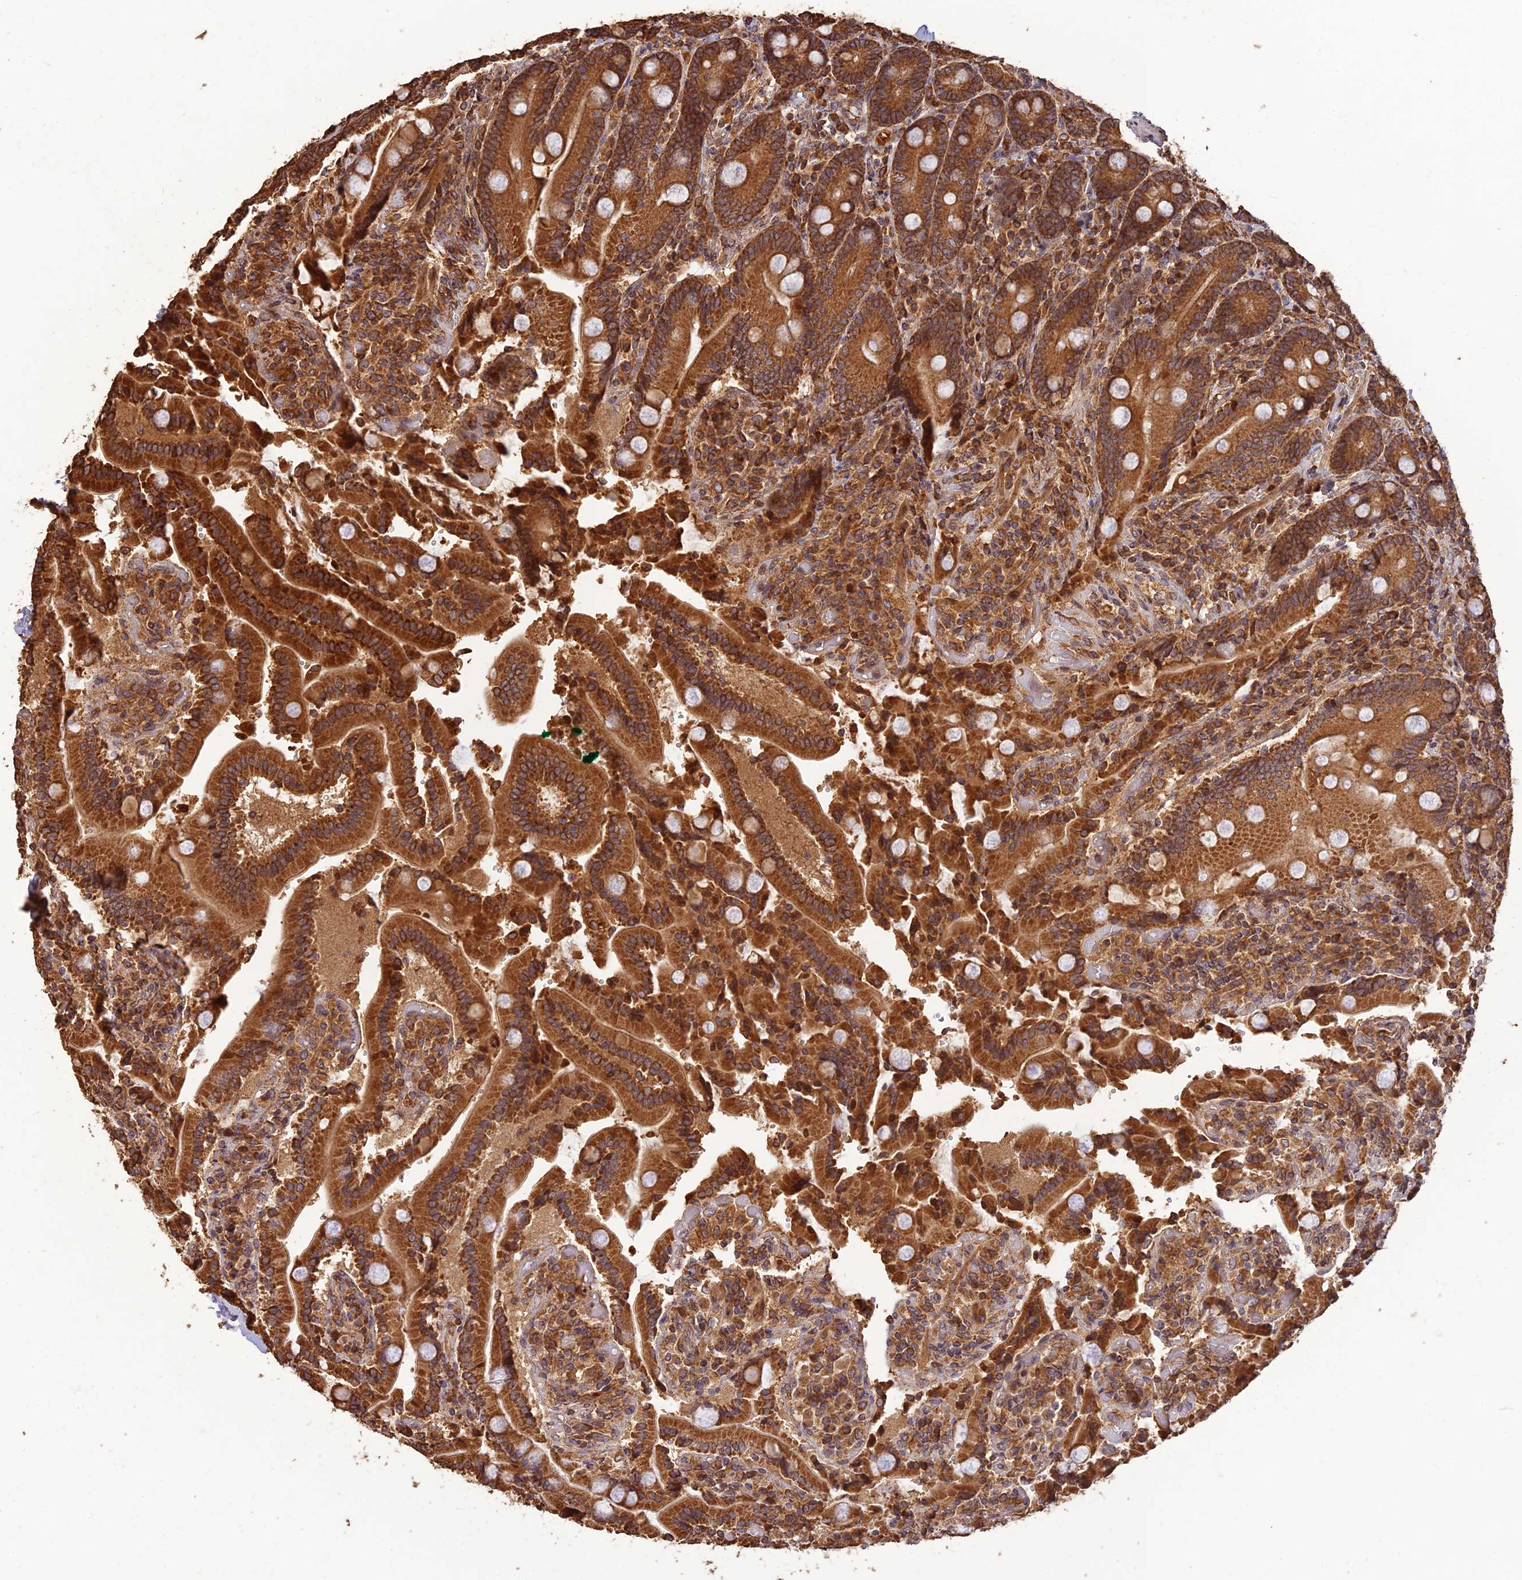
{"staining": {"intensity": "strong", "quantity": ">75%", "location": "cytoplasmic/membranous"}, "tissue": "duodenum", "cell_type": "Glandular cells", "image_type": "normal", "snomed": [{"axis": "morphology", "description": "Normal tissue, NOS"}, {"axis": "topography", "description": "Duodenum"}], "caption": "A high-resolution image shows IHC staining of benign duodenum, which reveals strong cytoplasmic/membranous expression in approximately >75% of glandular cells.", "gene": "CORO1C", "patient": {"sex": "female", "age": 62}}